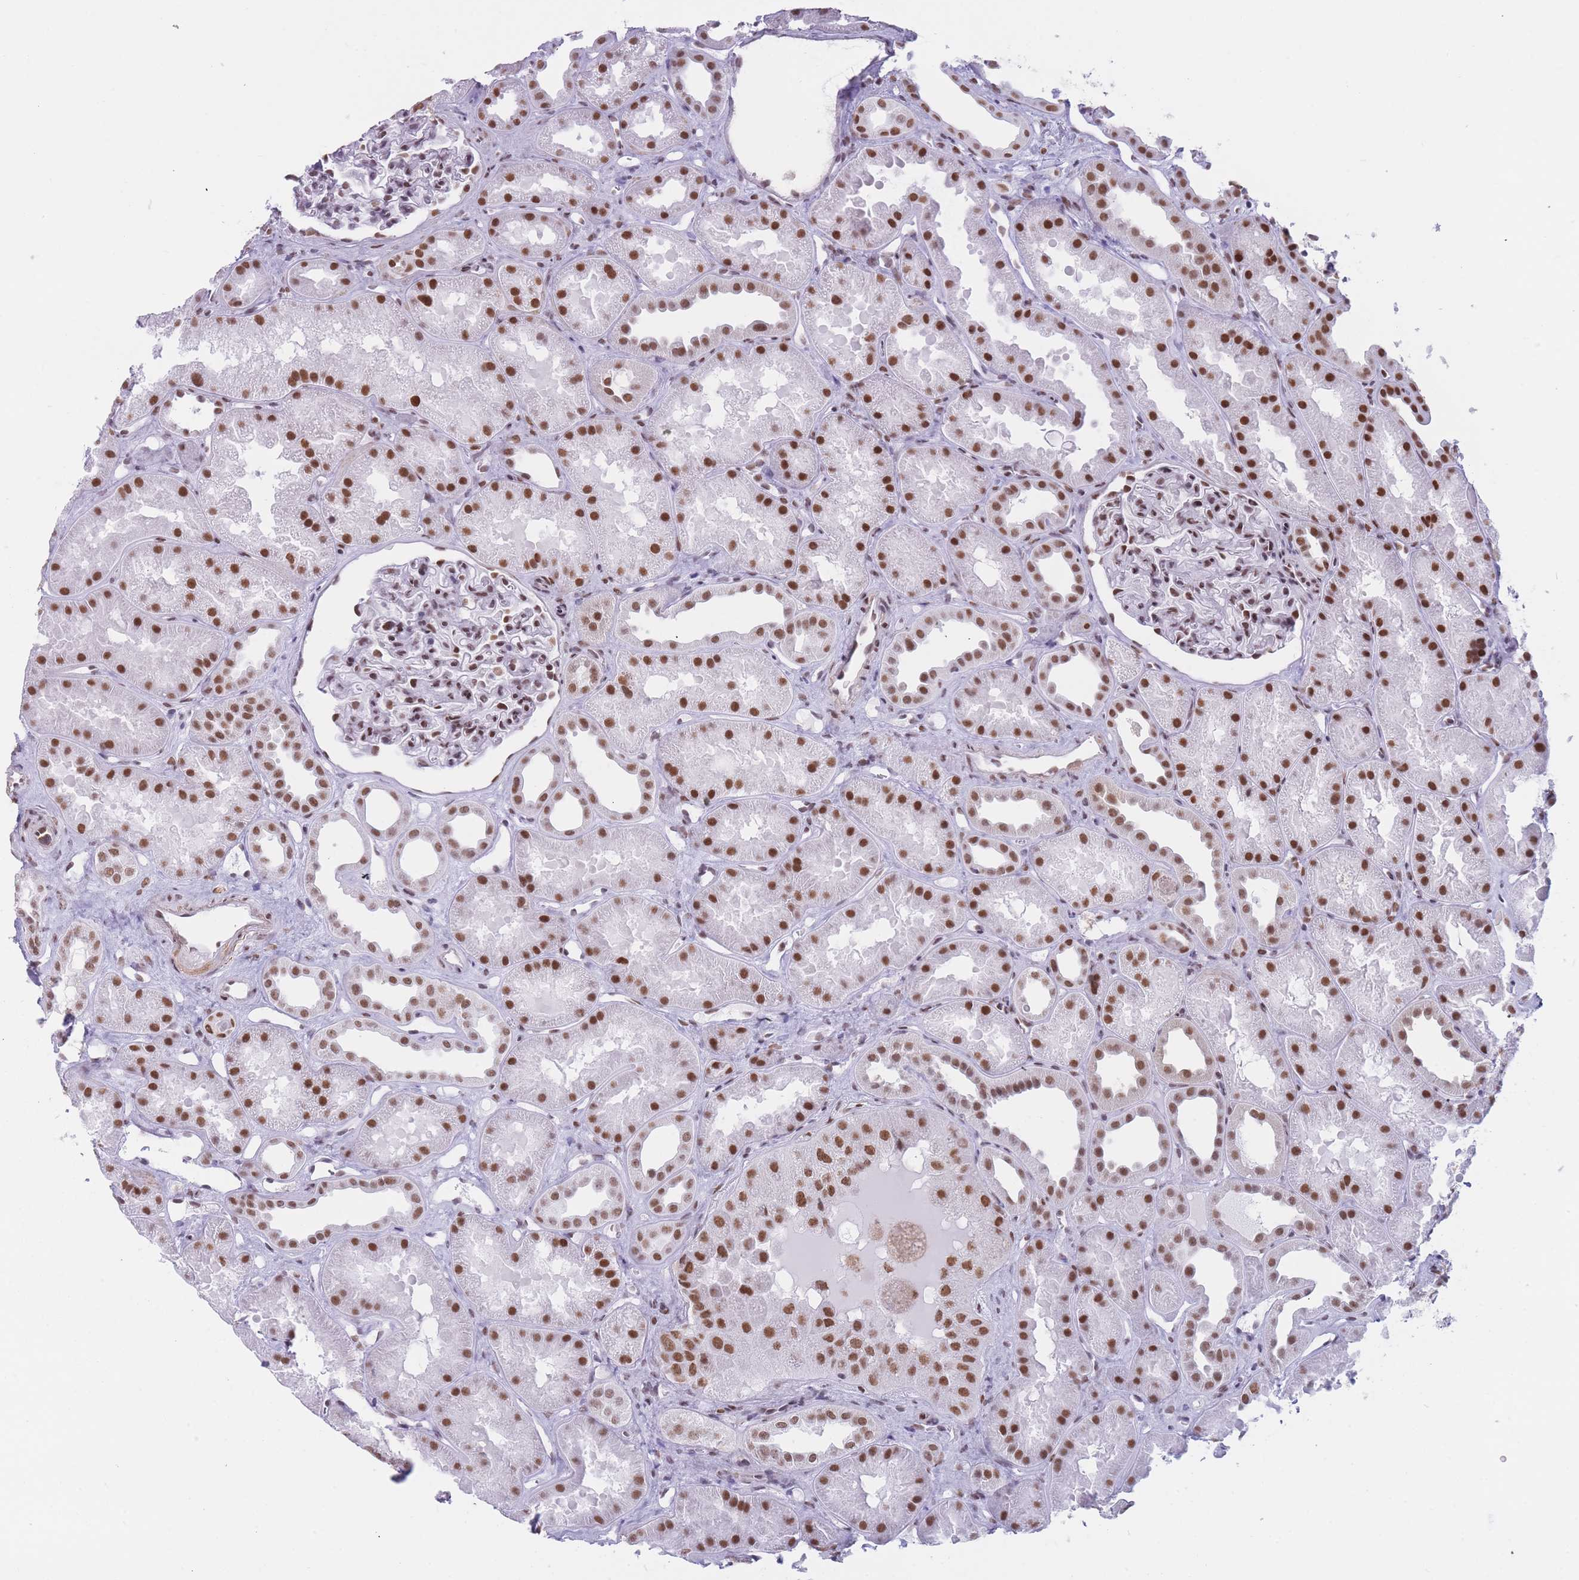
{"staining": {"intensity": "moderate", "quantity": "25%-75%", "location": "nuclear"}, "tissue": "kidney", "cell_type": "Cells in glomeruli", "image_type": "normal", "snomed": [{"axis": "morphology", "description": "Normal tissue, NOS"}, {"axis": "topography", "description": "Kidney"}], "caption": "The image displays a brown stain indicating the presence of a protein in the nuclear of cells in glomeruli in kidney.", "gene": "HNRNPUL1", "patient": {"sex": "male", "age": 61}}